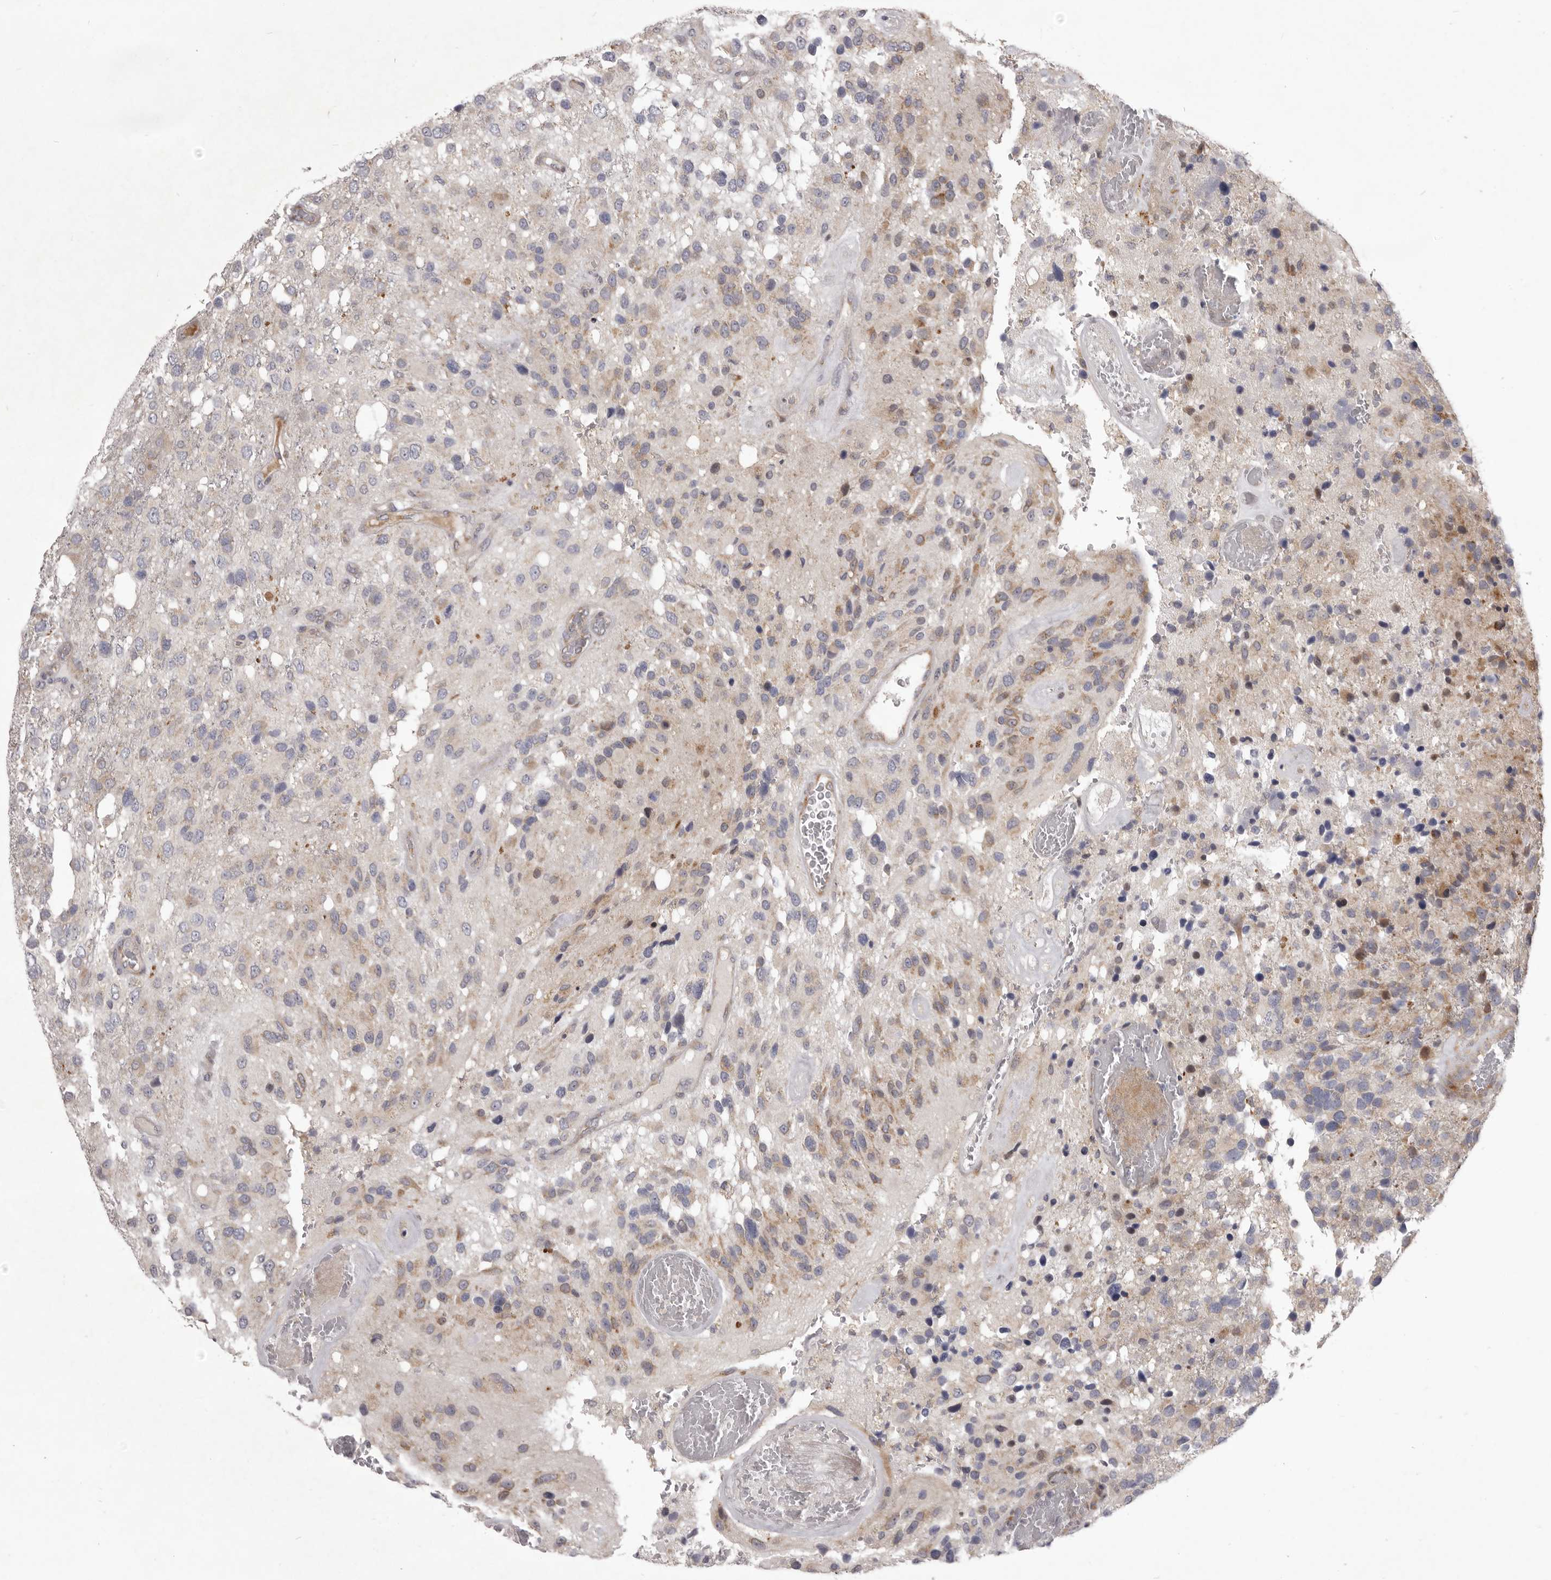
{"staining": {"intensity": "weak", "quantity": "<25%", "location": "cytoplasmic/membranous"}, "tissue": "glioma", "cell_type": "Tumor cells", "image_type": "cancer", "snomed": [{"axis": "morphology", "description": "Glioma, malignant, High grade"}, {"axis": "topography", "description": "Brain"}], "caption": "Immunohistochemical staining of glioma displays no significant positivity in tumor cells.", "gene": "TBC1D8B", "patient": {"sex": "female", "age": 58}}